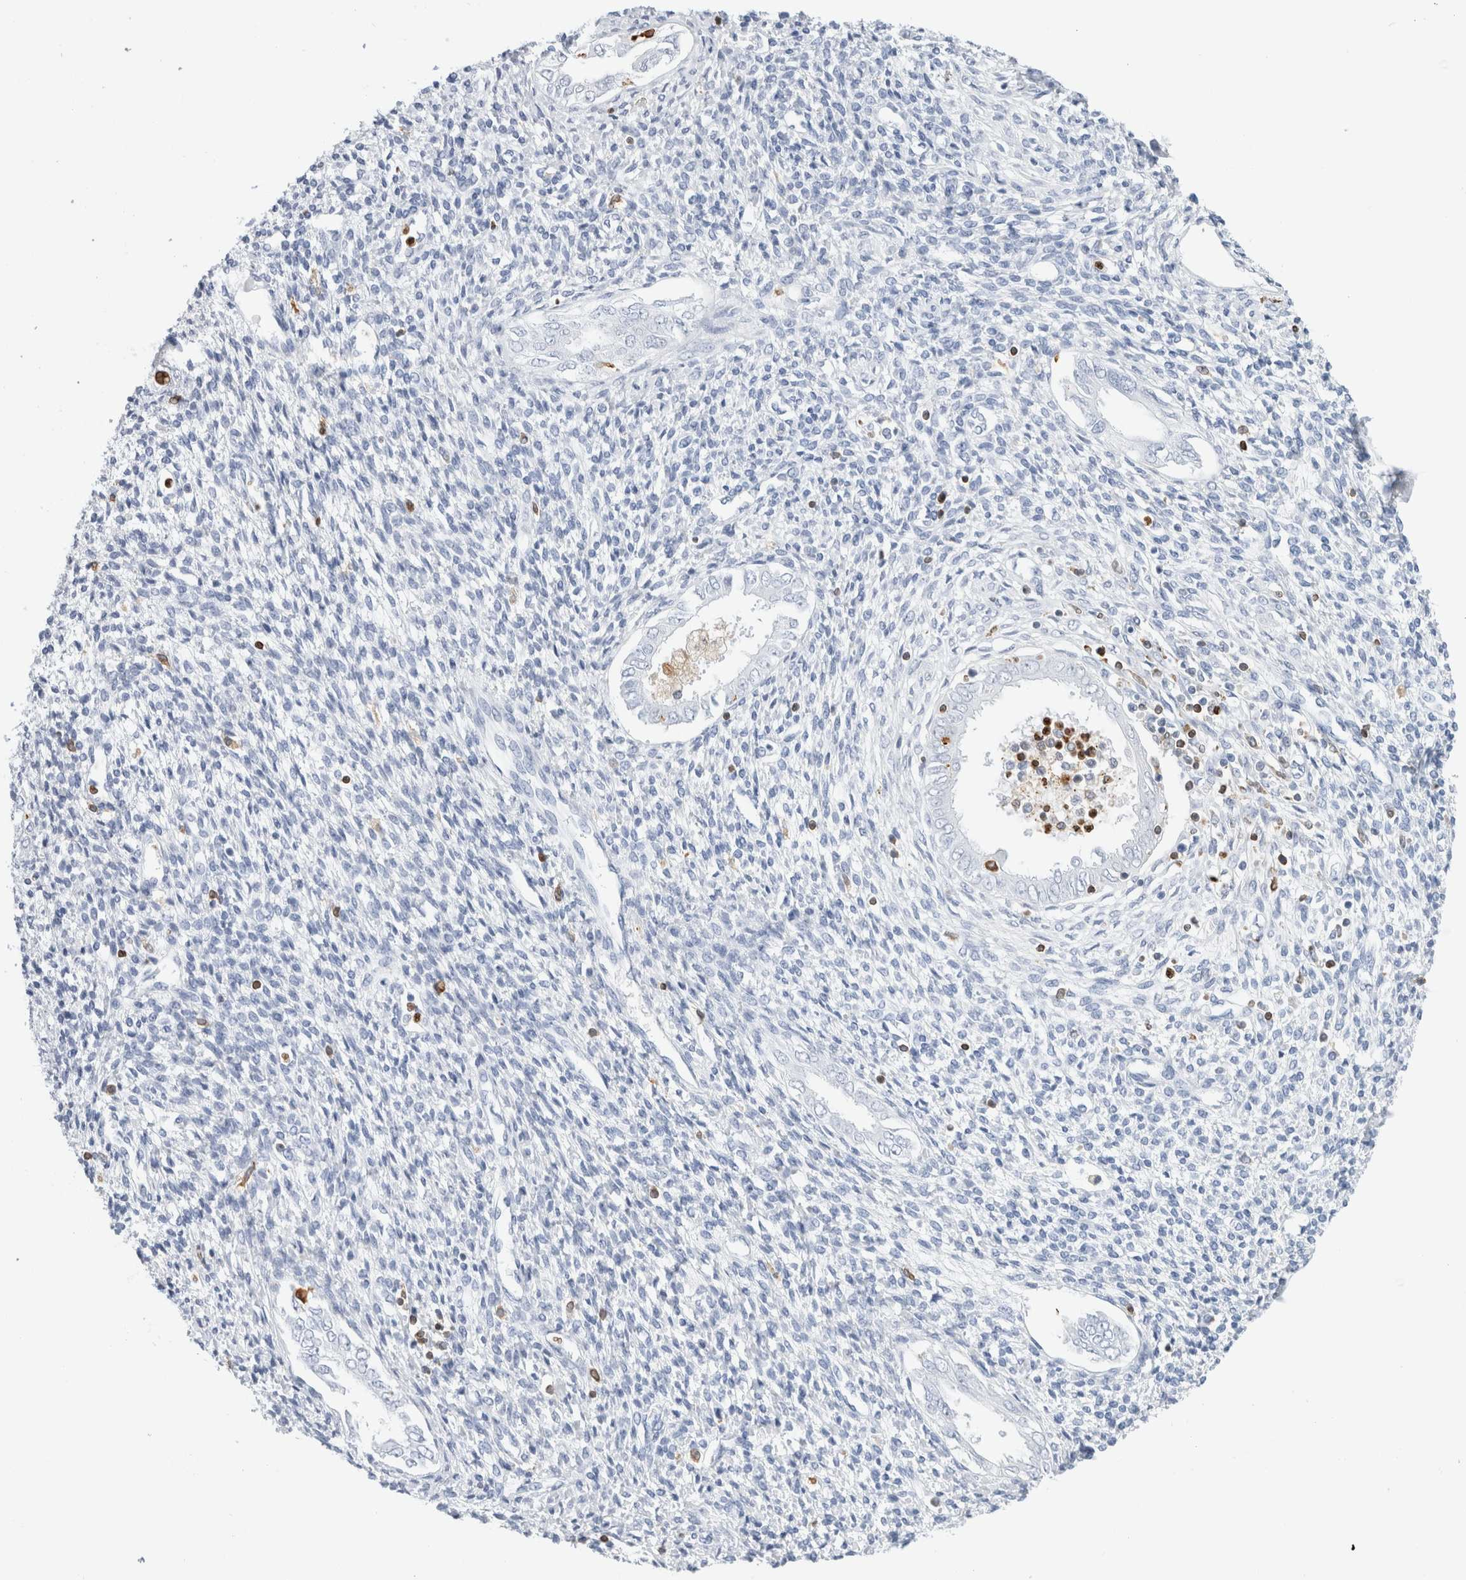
{"staining": {"intensity": "negative", "quantity": "none", "location": "none"}, "tissue": "endometrium", "cell_type": "Cells in endometrial stroma", "image_type": "normal", "snomed": [{"axis": "morphology", "description": "Normal tissue, NOS"}, {"axis": "topography", "description": "Endometrium"}], "caption": "IHC of unremarkable human endometrium demonstrates no expression in cells in endometrial stroma. The staining is performed using DAB brown chromogen with nuclei counter-stained in using hematoxylin.", "gene": "ALOX5AP", "patient": {"sex": "female", "age": 66}}